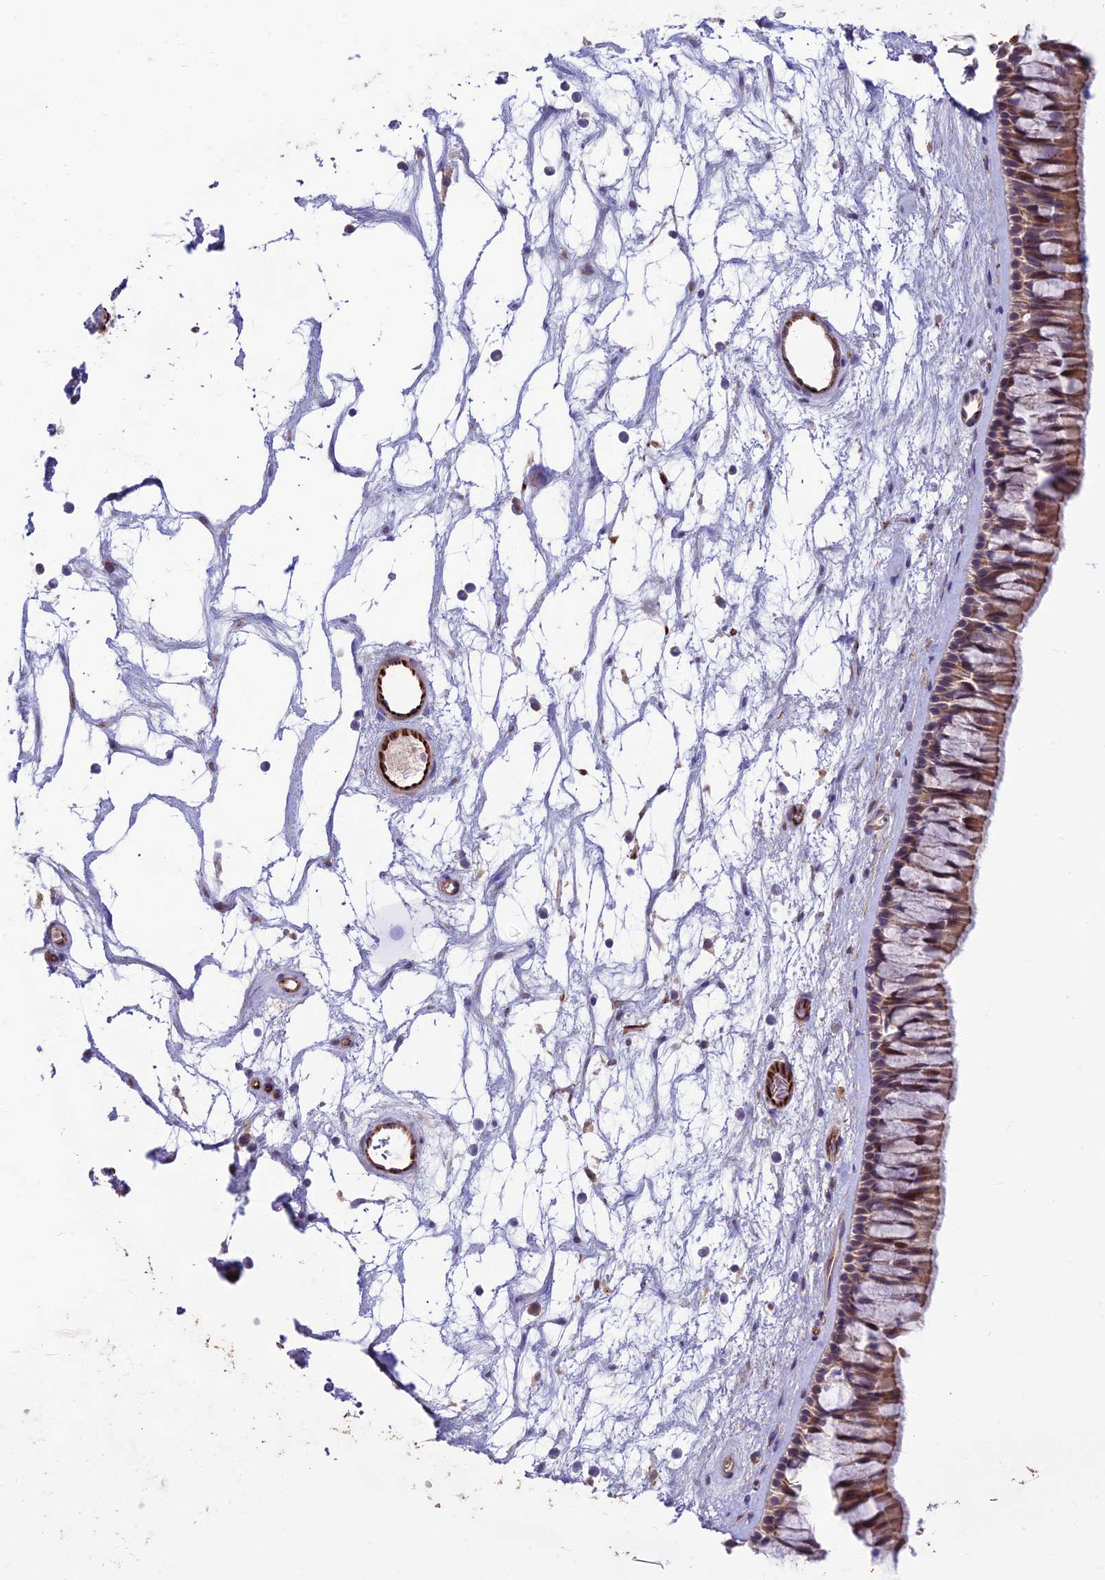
{"staining": {"intensity": "moderate", "quantity": ">75%", "location": "cytoplasmic/membranous"}, "tissue": "nasopharynx", "cell_type": "Respiratory epithelial cells", "image_type": "normal", "snomed": [{"axis": "morphology", "description": "Normal tissue, NOS"}, {"axis": "topography", "description": "Nasopharynx"}], "caption": "Immunohistochemical staining of benign nasopharynx reveals moderate cytoplasmic/membranous protein expression in about >75% of respiratory epithelial cells.", "gene": "ST8SIA5", "patient": {"sex": "male", "age": 64}}